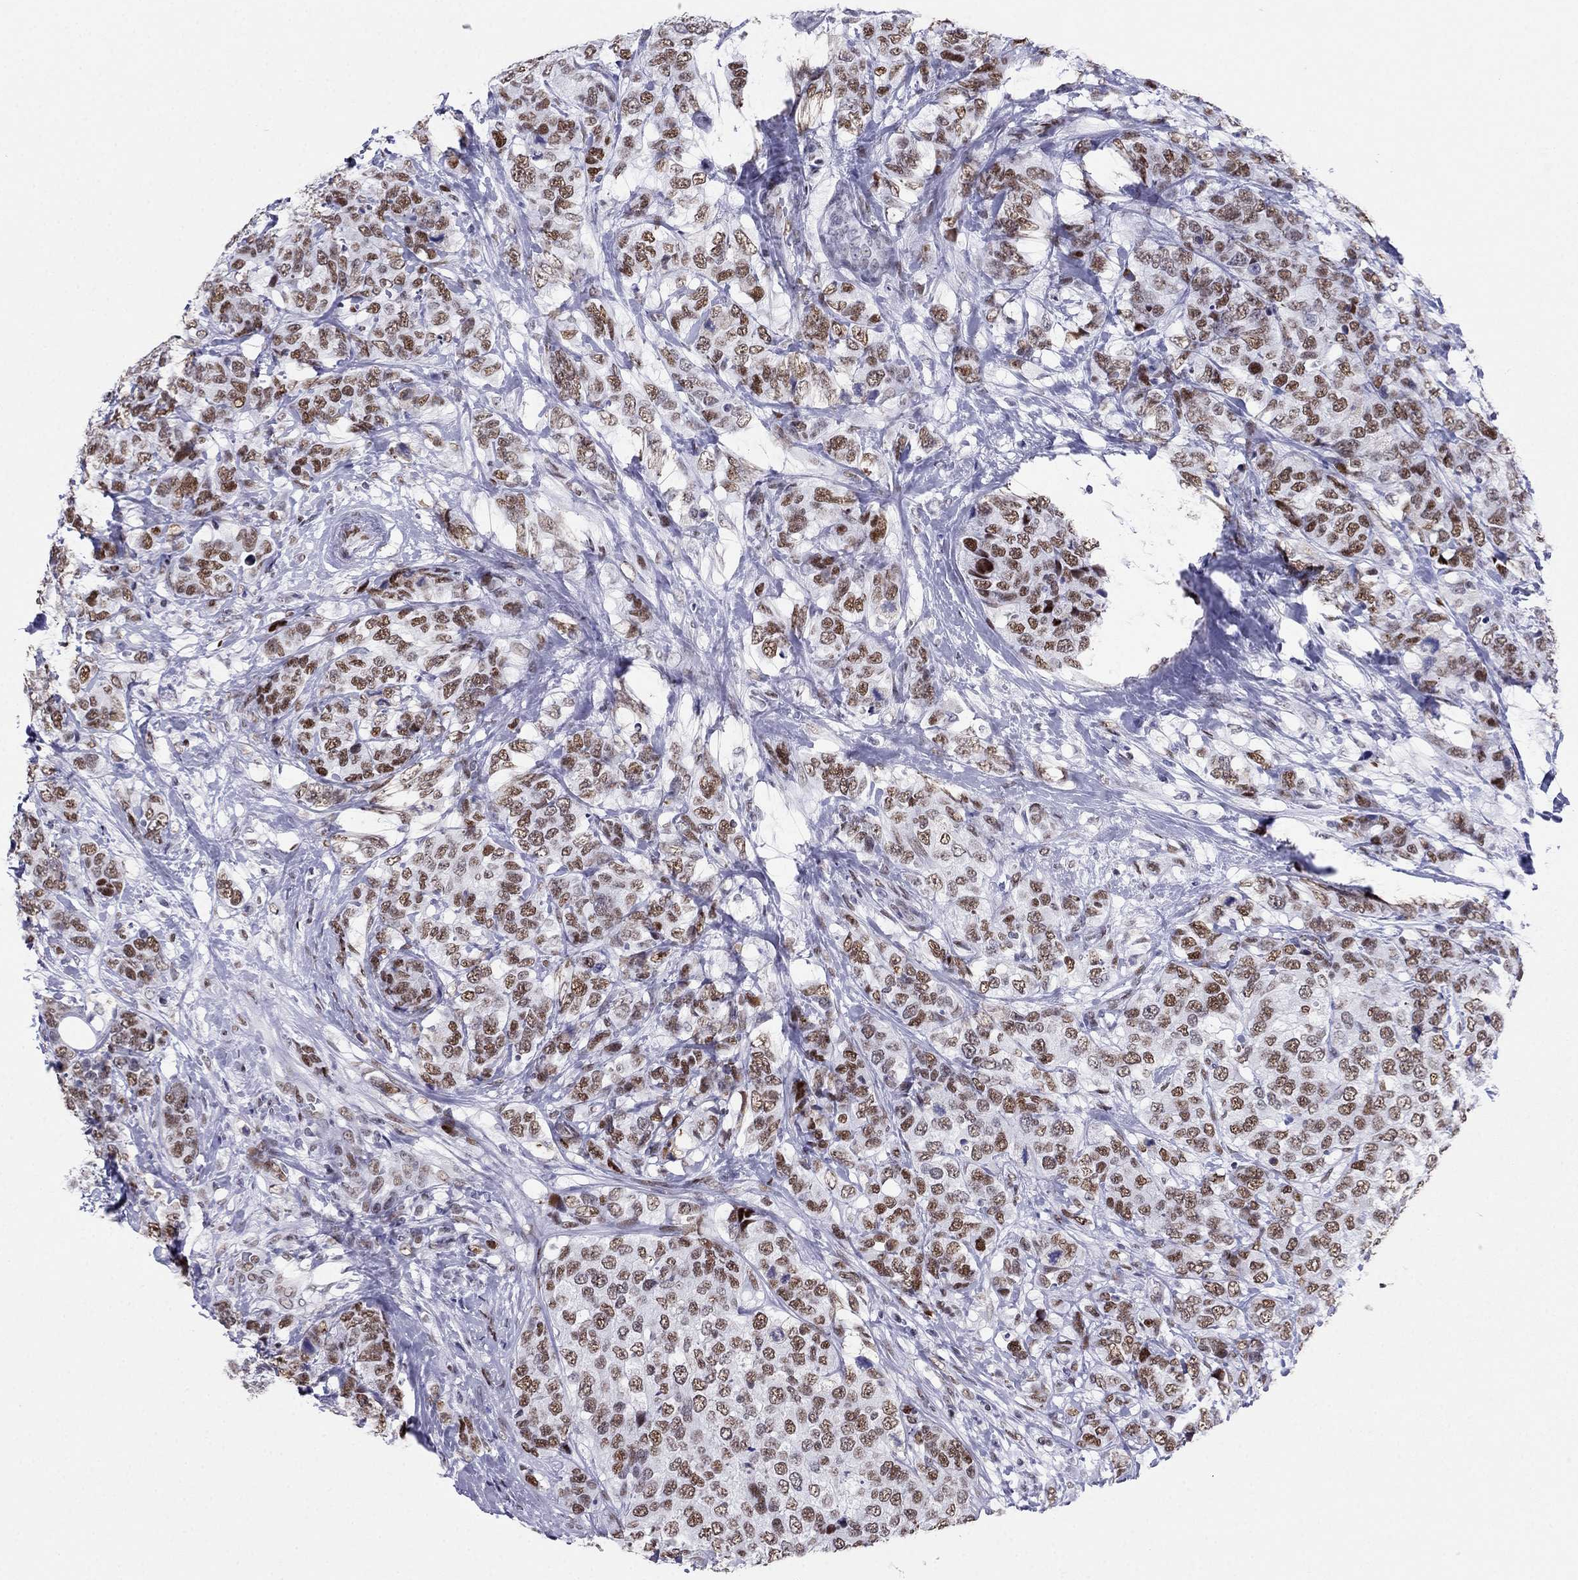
{"staining": {"intensity": "strong", "quantity": ">75%", "location": "nuclear"}, "tissue": "breast cancer", "cell_type": "Tumor cells", "image_type": "cancer", "snomed": [{"axis": "morphology", "description": "Lobular carcinoma"}, {"axis": "topography", "description": "Breast"}], "caption": "Human lobular carcinoma (breast) stained with a protein marker shows strong staining in tumor cells.", "gene": "PPM1G", "patient": {"sex": "female", "age": 59}}